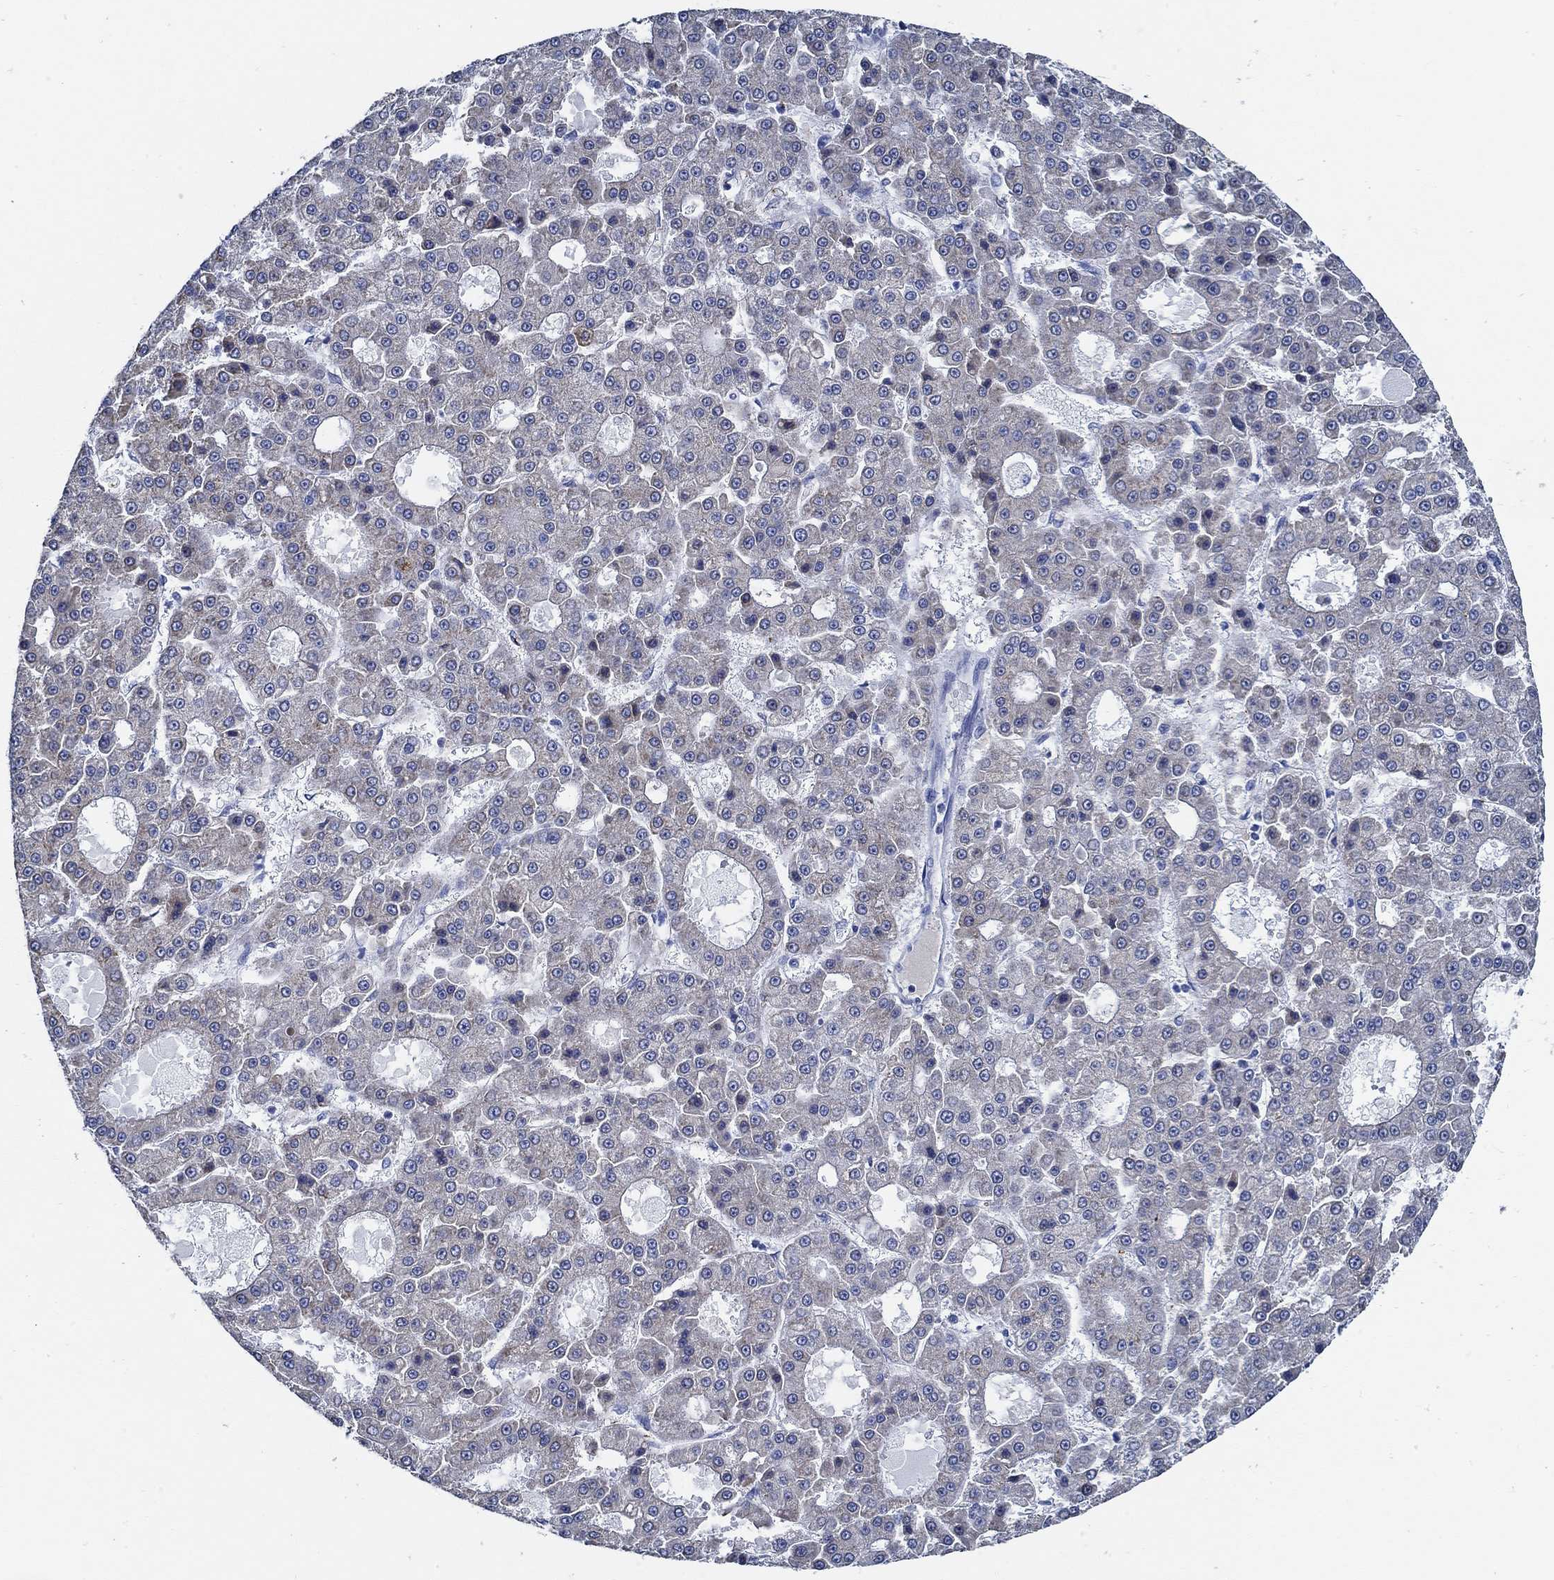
{"staining": {"intensity": "weak", "quantity": "<25%", "location": "cytoplasmic/membranous"}, "tissue": "liver cancer", "cell_type": "Tumor cells", "image_type": "cancer", "snomed": [{"axis": "morphology", "description": "Carcinoma, Hepatocellular, NOS"}, {"axis": "topography", "description": "Liver"}], "caption": "An IHC image of hepatocellular carcinoma (liver) is shown. There is no staining in tumor cells of hepatocellular carcinoma (liver).", "gene": "HECW2", "patient": {"sex": "male", "age": 70}}